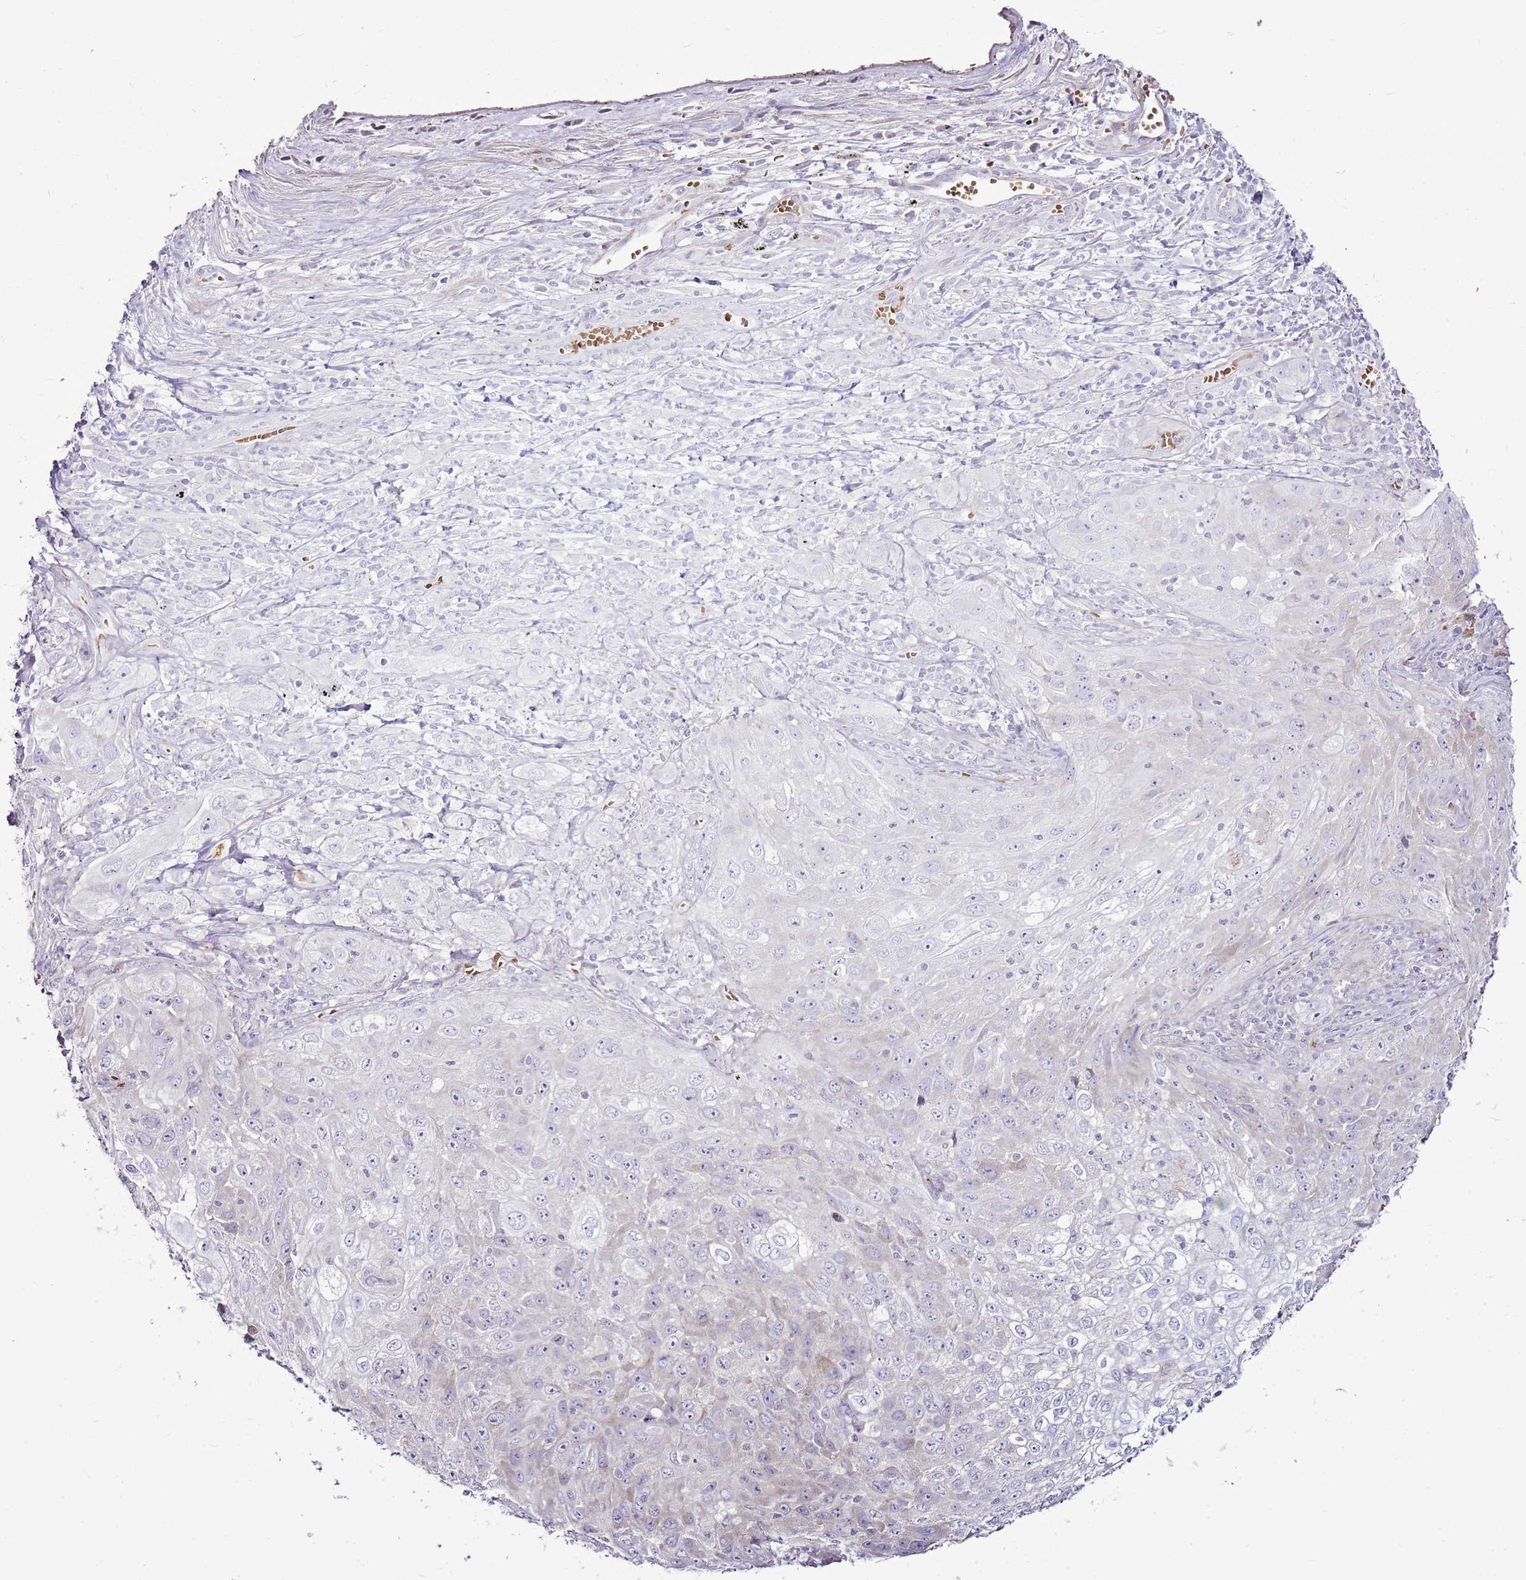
{"staining": {"intensity": "negative", "quantity": "none", "location": "none"}, "tissue": "lung cancer", "cell_type": "Tumor cells", "image_type": "cancer", "snomed": [{"axis": "morphology", "description": "Squamous cell carcinoma, NOS"}, {"axis": "topography", "description": "Lung"}], "caption": "DAB (3,3'-diaminobenzidine) immunohistochemical staining of human lung cancer (squamous cell carcinoma) shows no significant expression in tumor cells. Brightfield microscopy of IHC stained with DAB (3,3'-diaminobenzidine) (brown) and hematoxylin (blue), captured at high magnification.", "gene": "CHAC2", "patient": {"sex": "female", "age": 69}}